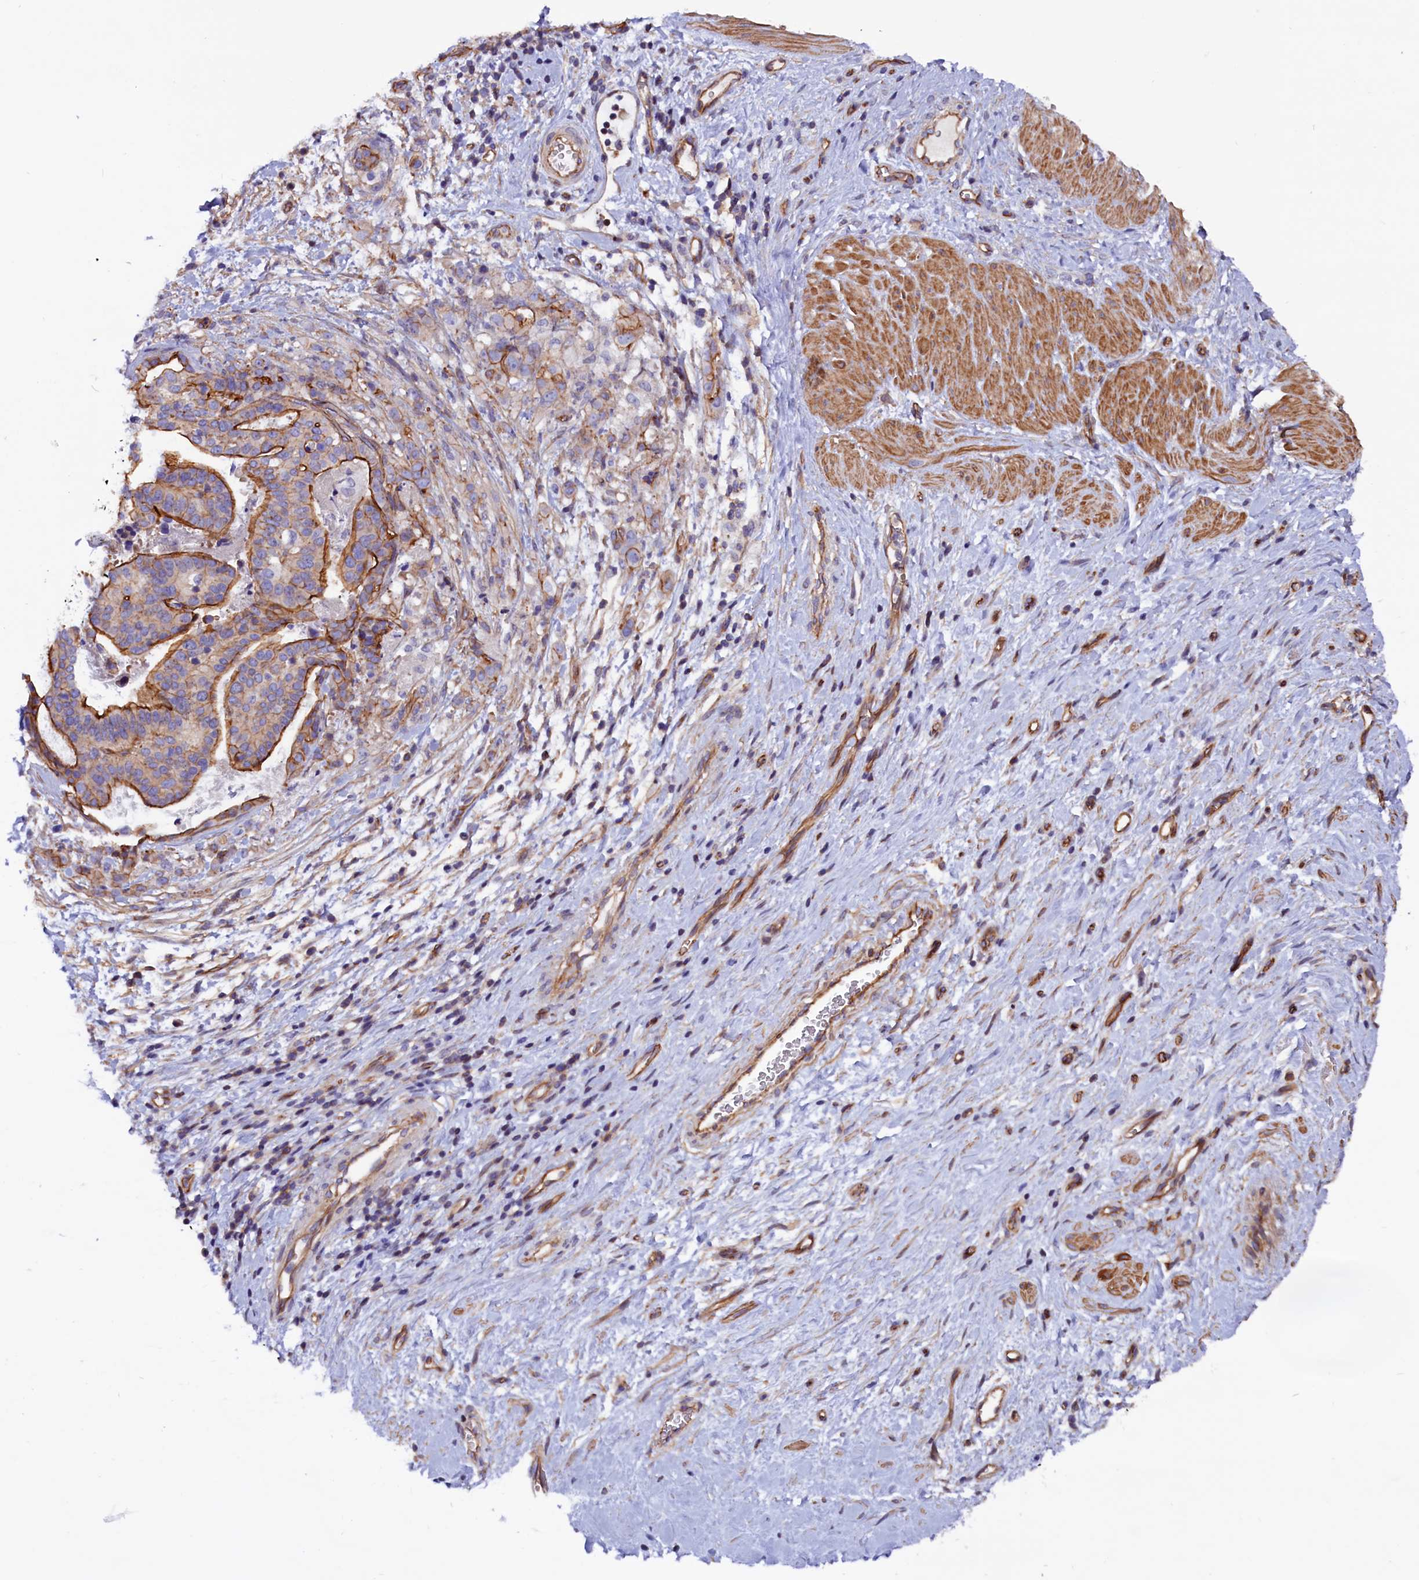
{"staining": {"intensity": "moderate", "quantity": "25%-75%", "location": "cytoplasmic/membranous"}, "tissue": "stomach cancer", "cell_type": "Tumor cells", "image_type": "cancer", "snomed": [{"axis": "morphology", "description": "Adenocarcinoma, NOS"}, {"axis": "topography", "description": "Stomach"}], "caption": "Adenocarcinoma (stomach) stained with DAB immunohistochemistry (IHC) exhibits medium levels of moderate cytoplasmic/membranous staining in approximately 25%-75% of tumor cells. (brown staining indicates protein expression, while blue staining denotes nuclei).", "gene": "ZNF749", "patient": {"sex": "male", "age": 48}}